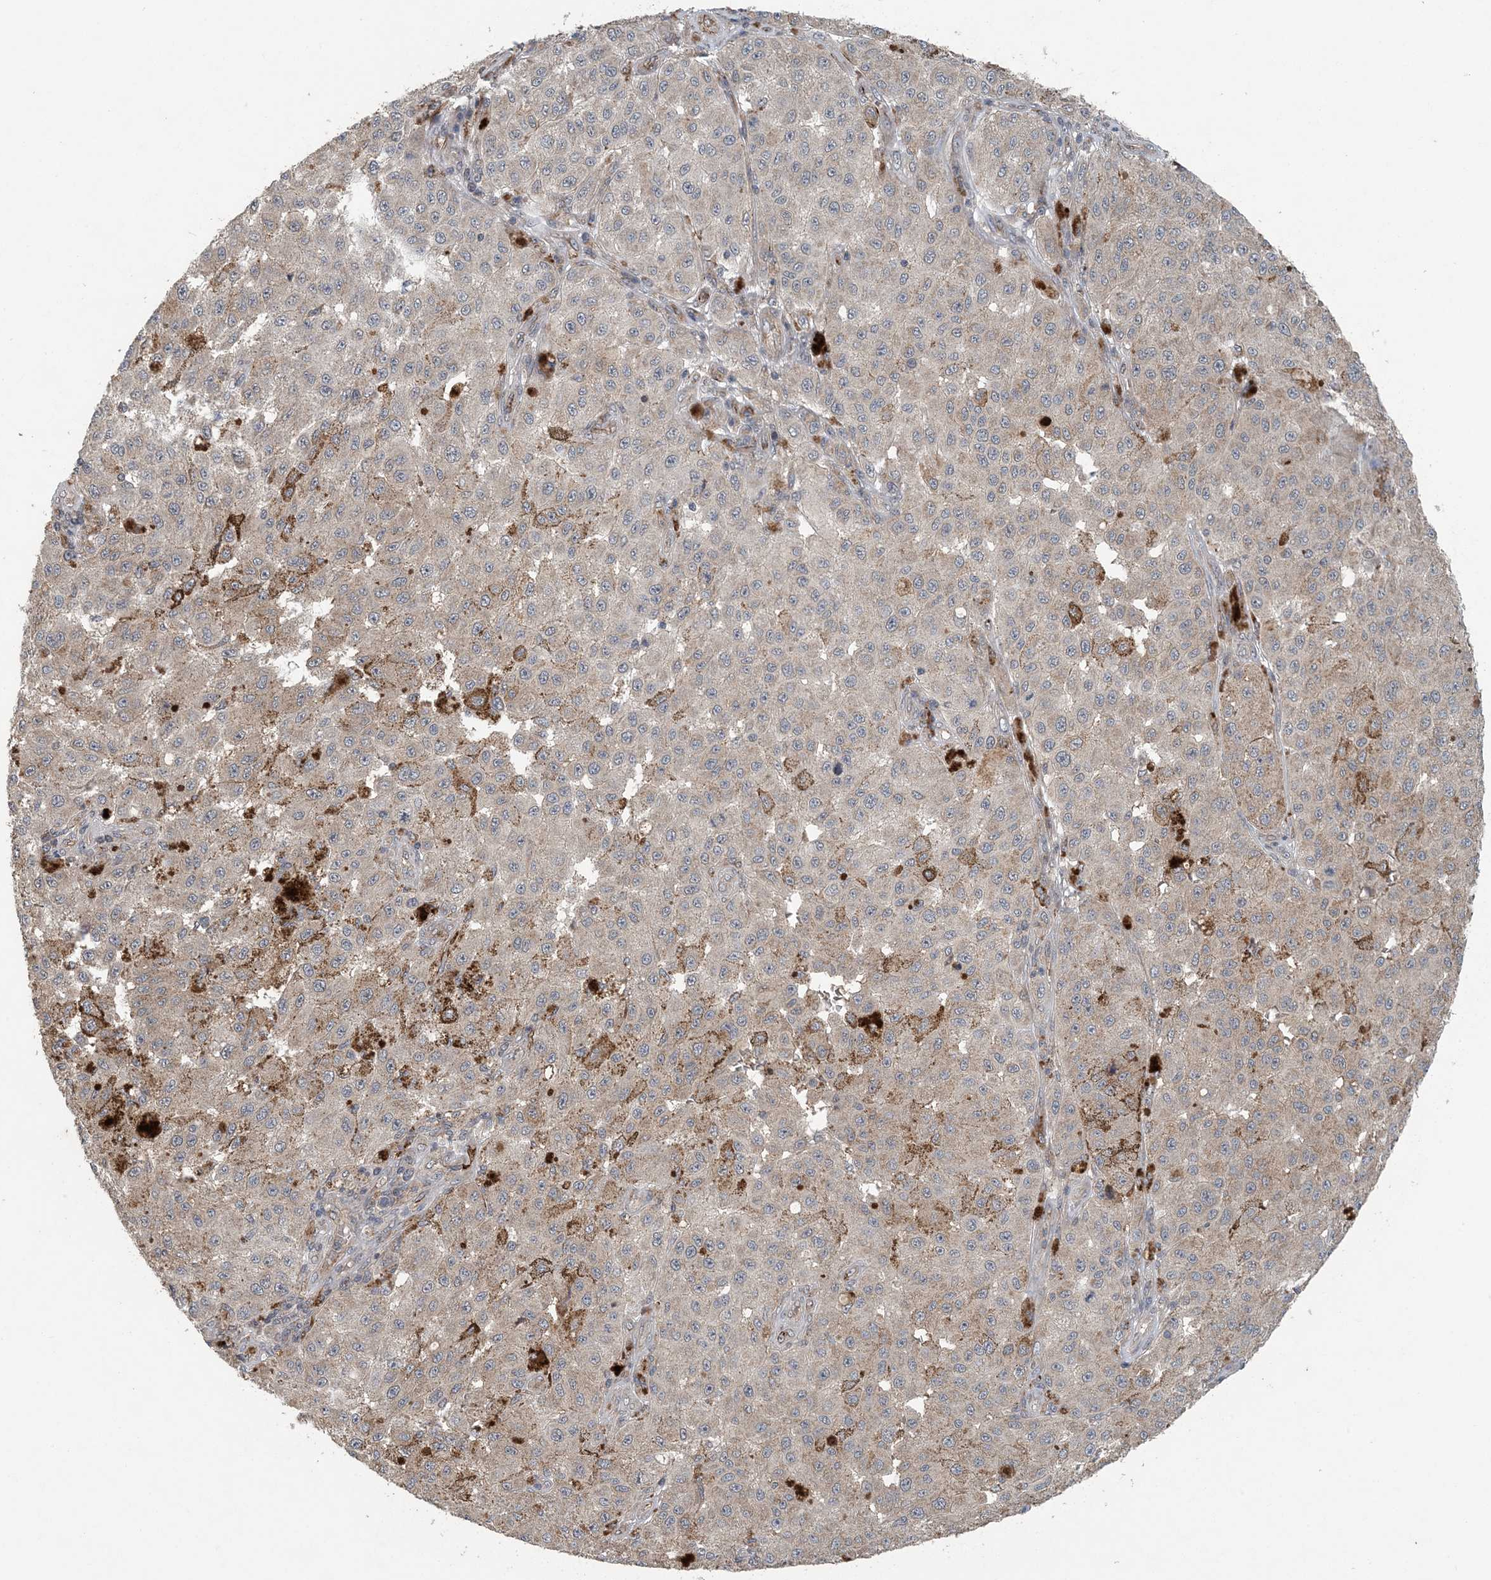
{"staining": {"intensity": "negative", "quantity": "none", "location": "none"}, "tissue": "melanoma", "cell_type": "Tumor cells", "image_type": "cancer", "snomed": [{"axis": "morphology", "description": "Malignant melanoma, NOS"}, {"axis": "topography", "description": "Skin"}], "caption": "A histopathology image of malignant melanoma stained for a protein reveals no brown staining in tumor cells. Nuclei are stained in blue.", "gene": "MYO9B", "patient": {"sex": "female", "age": 64}}